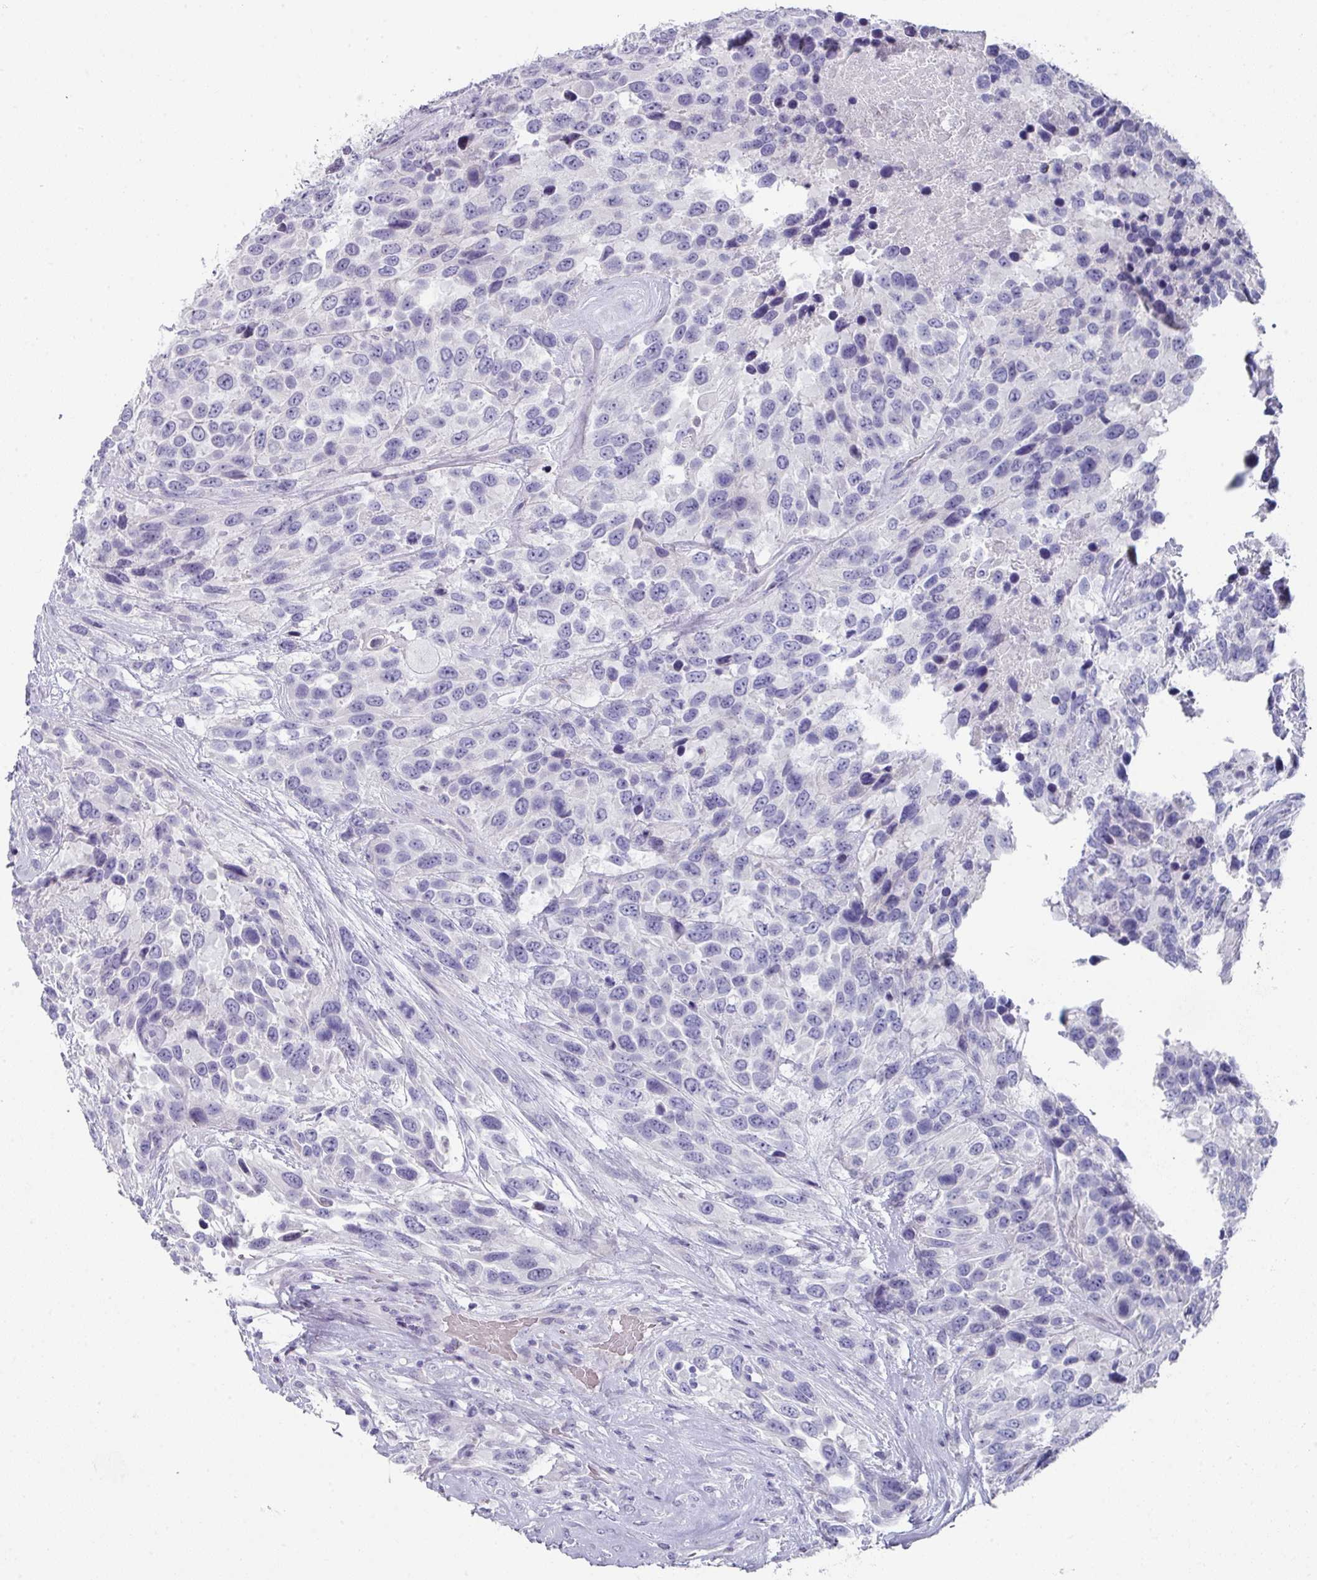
{"staining": {"intensity": "negative", "quantity": "none", "location": "none"}, "tissue": "urothelial cancer", "cell_type": "Tumor cells", "image_type": "cancer", "snomed": [{"axis": "morphology", "description": "Urothelial carcinoma, High grade"}, {"axis": "topography", "description": "Urinary bladder"}], "caption": "Tumor cells show no significant expression in urothelial cancer. (DAB (3,3'-diaminobenzidine) IHC with hematoxylin counter stain).", "gene": "DEFB115", "patient": {"sex": "female", "age": 70}}